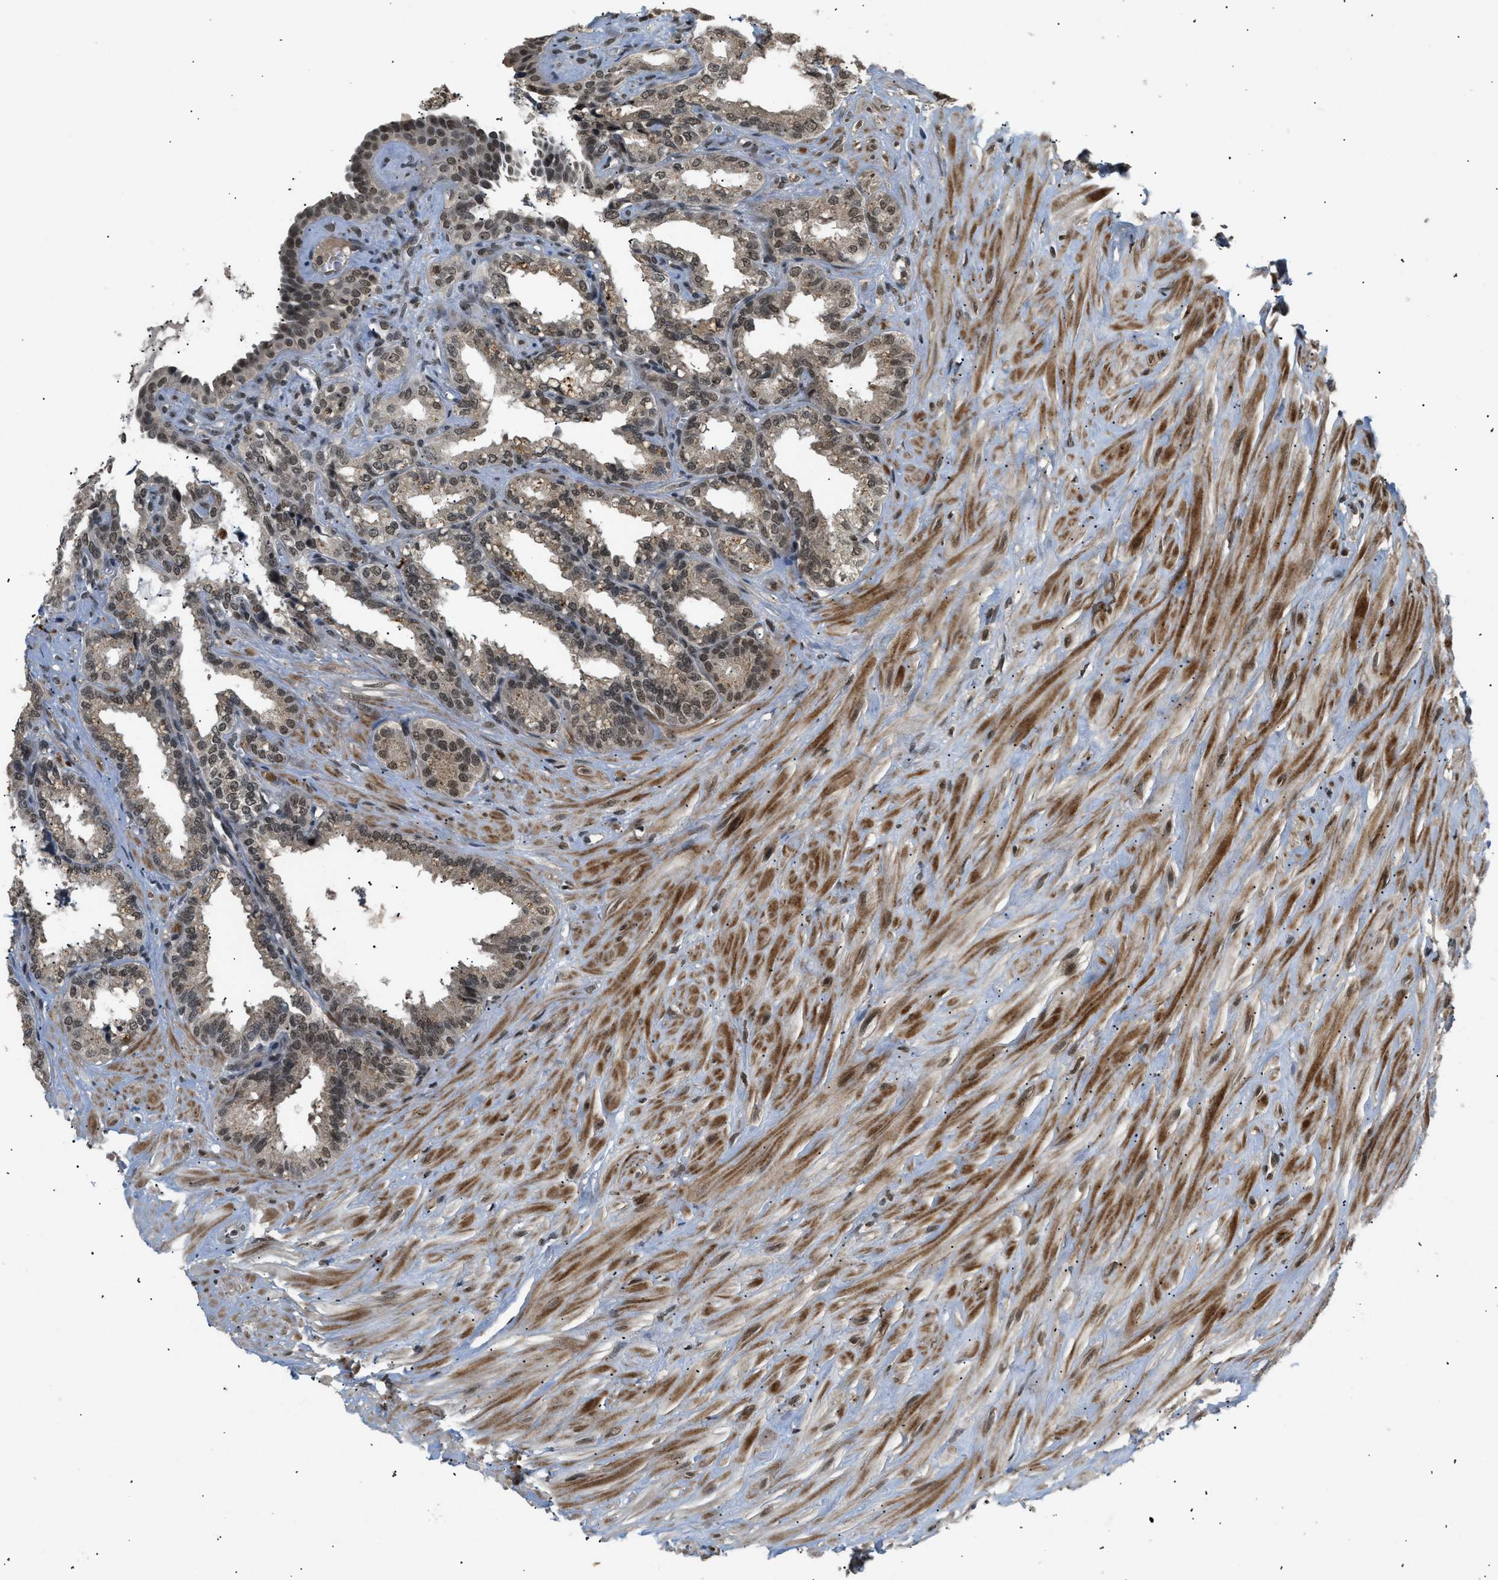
{"staining": {"intensity": "moderate", "quantity": ">75%", "location": "nuclear"}, "tissue": "seminal vesicle", "cell_type": "Glandular cells", "image_type": "normal", "snomed": [{"axis": "morphology", "description": "Normal tissue, NOS"}, {"axis": "topography", "description": "Seminal veicle"}], "caption": "Immunohistochemistry (IHC) of benign seminal vesicle demonstrates medium levels of moderate nuclear expression in about >75% of glandular cells. (DAB (3,3'-diaminobenzidine) IHC, brown staining for protein, blue staining for nuclei).", "gene": "RBM5", "patient": {"sex": "male", "age": 64}}